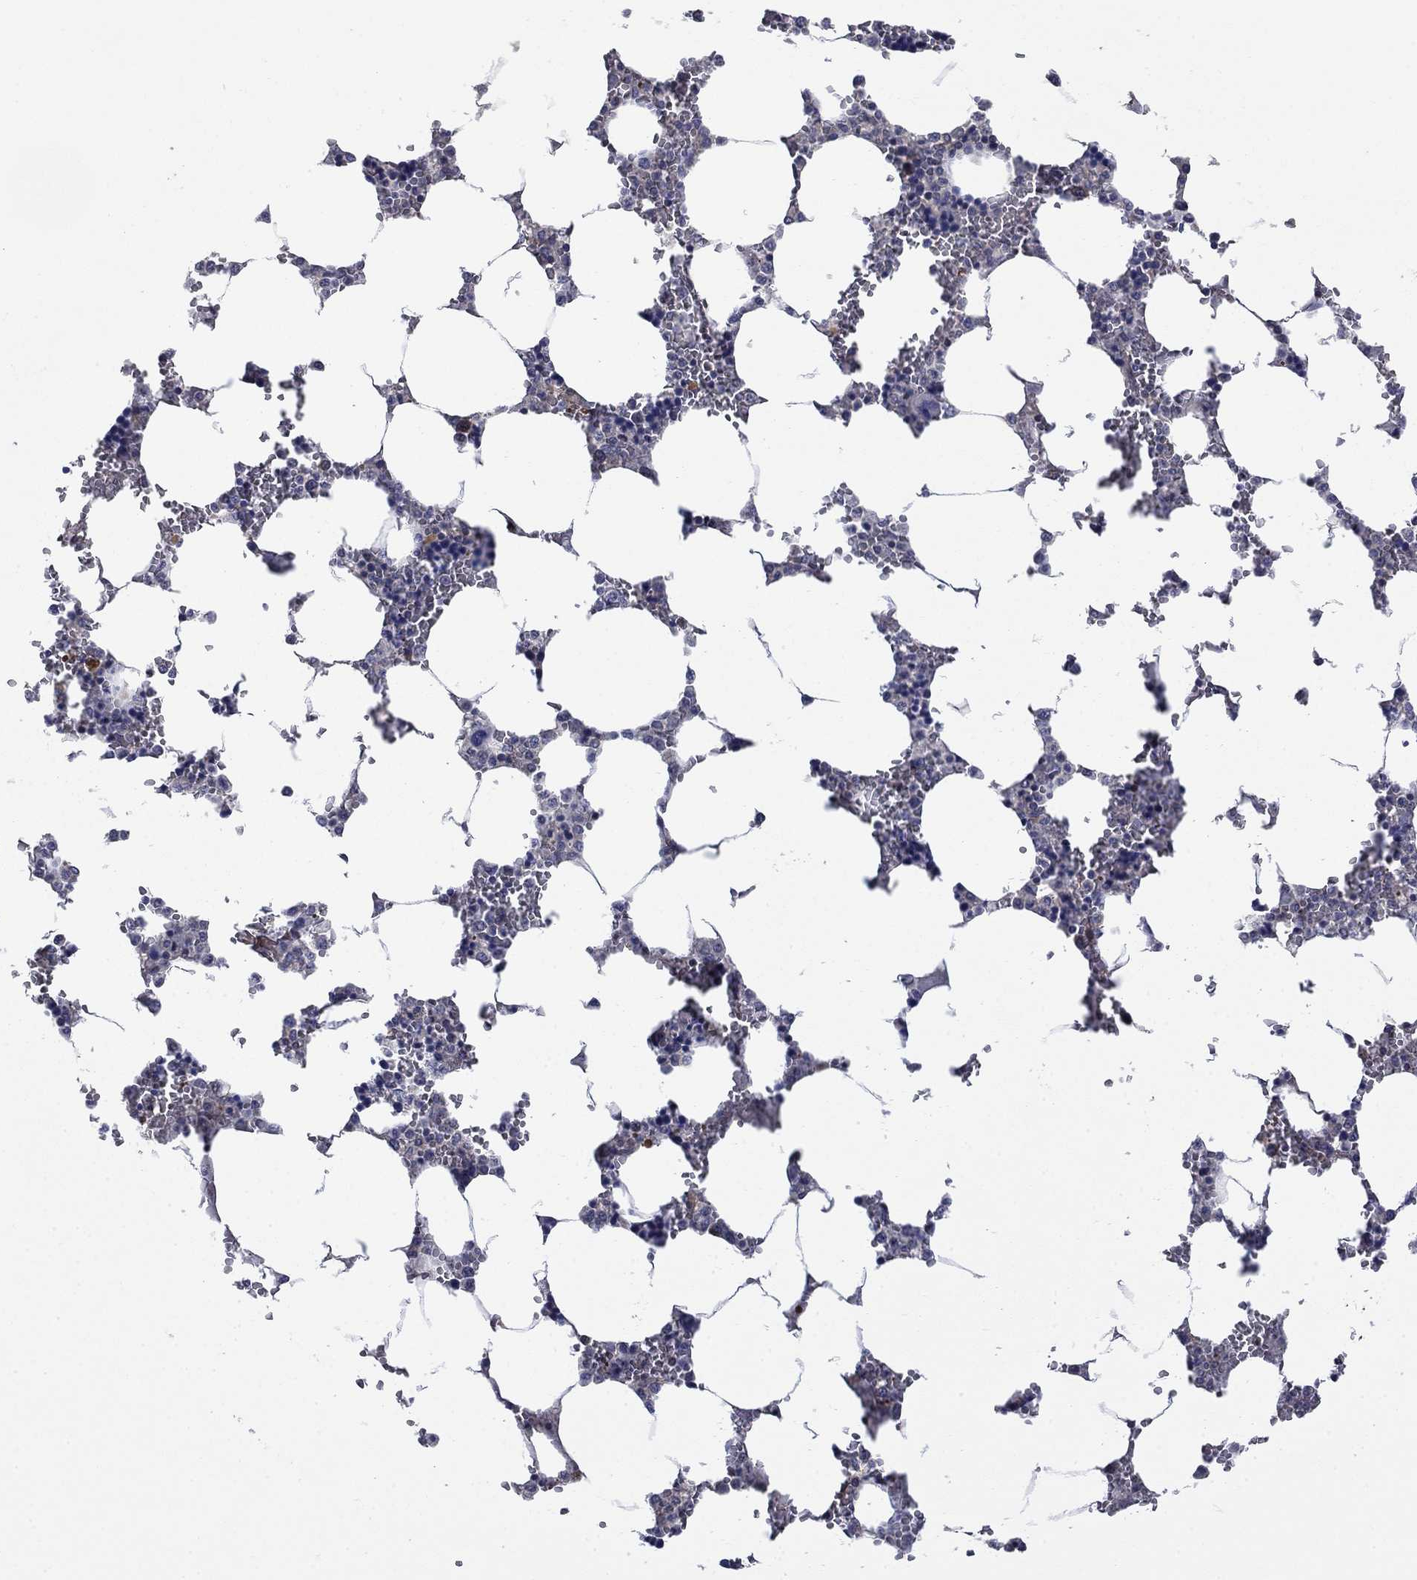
{"staining": {"intensity": "negative", "quantity": "none", "location": "none"}, "tissue": "bone marrow", "cell_type": "Hematopoietic cells", "image_type": "normal", "snomed": [{"axis": "morphology", "description": "Normal tissue, NOS"}, {"axis": "topography", "description": "Bone marrow"}], "caption": "Immunohistochemistry (IHC) micrograph of normal bone marrow: bone marrow stained with DAB (3,3'-diaminobenzidine) exhibits no significant protein expression in hematopoietic cells.", "gene": "PDZD2", "patient": {"sex": "female", "age": 72}}